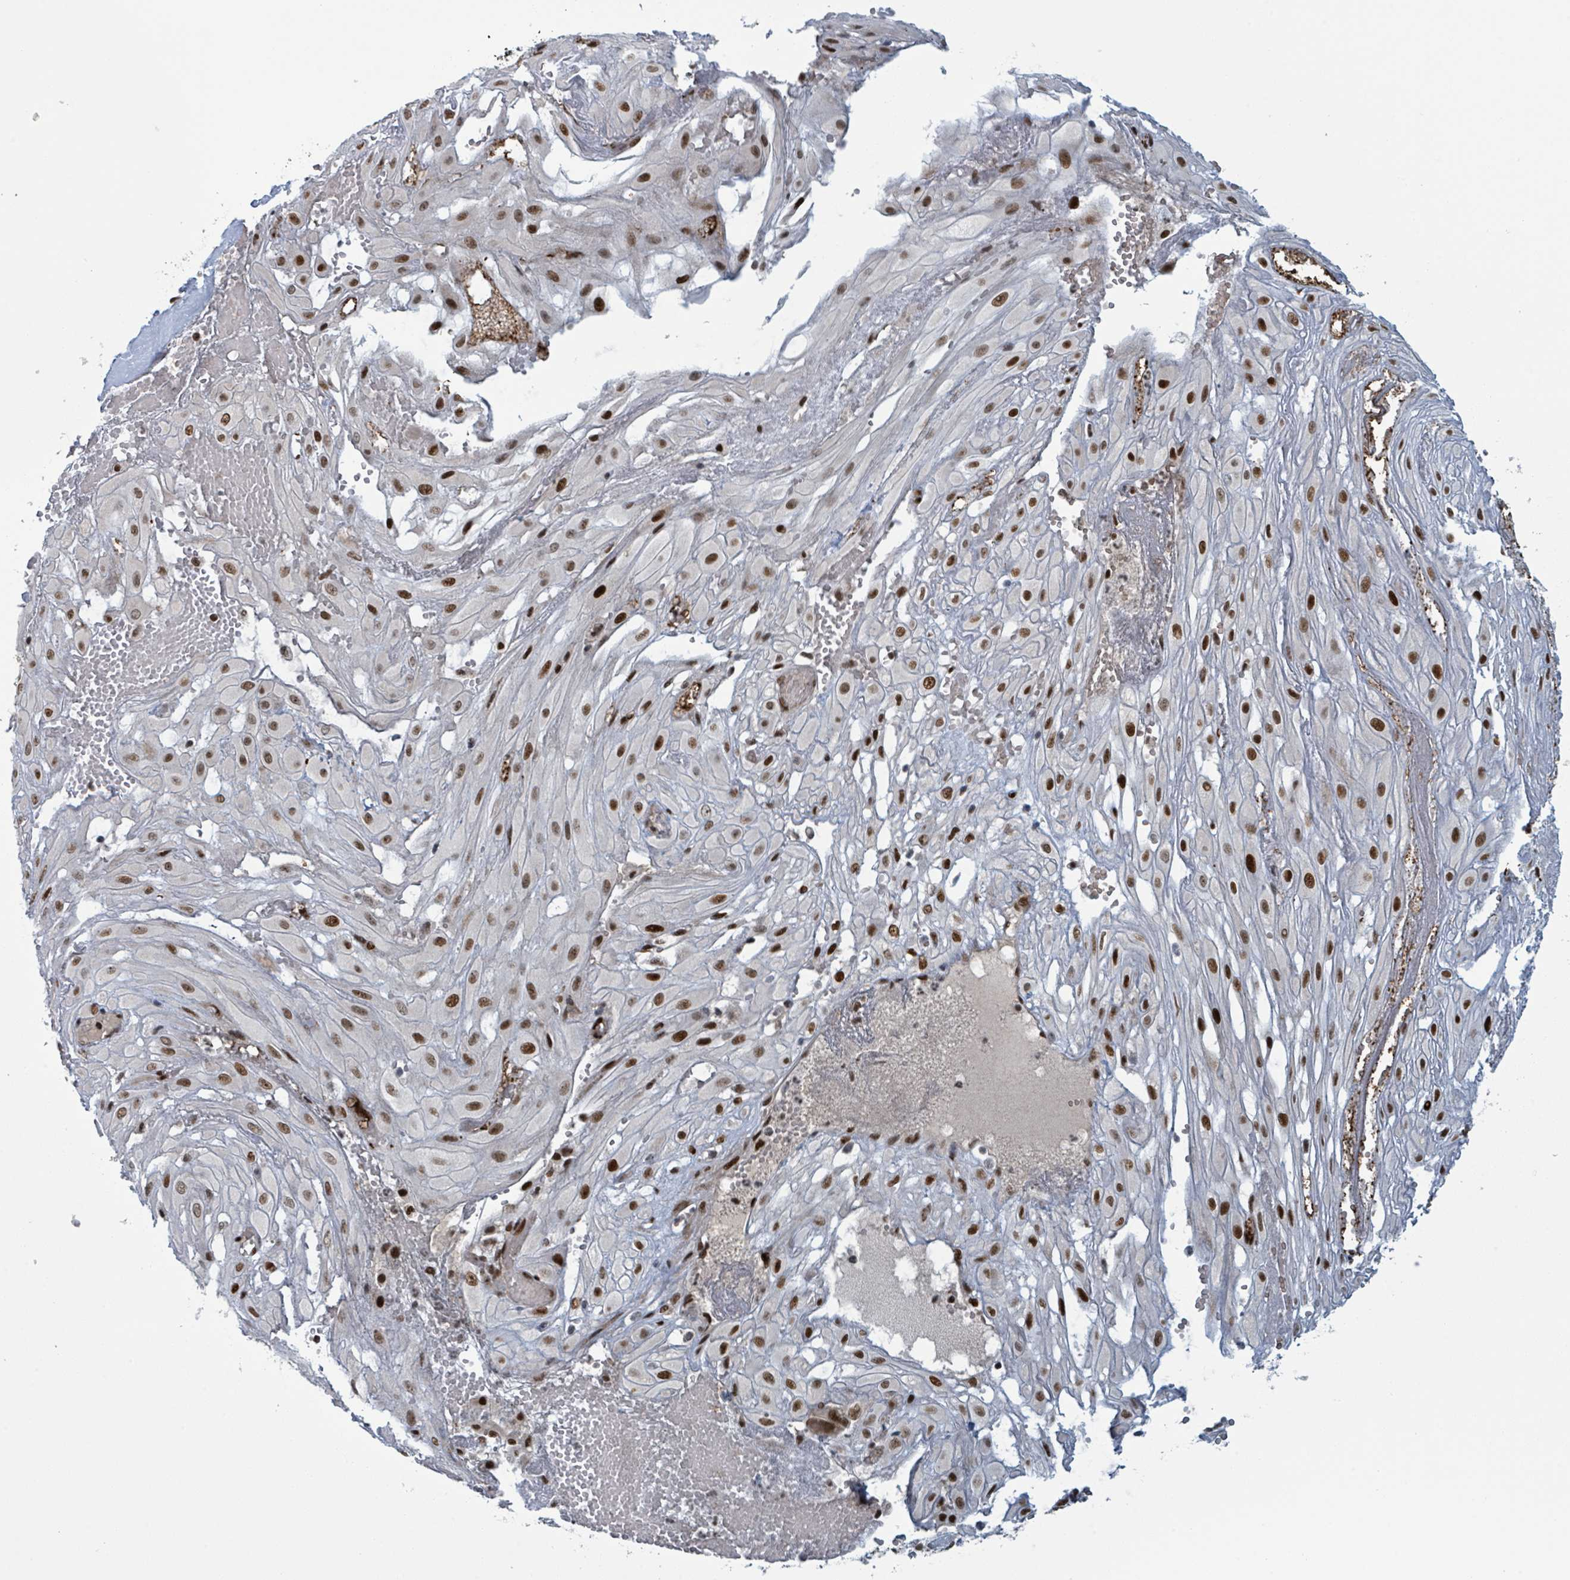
{"staining": {"intensity": "strong", "quantity": ">75%", "location": "nuclear"}, "tissue": "cervical cancer", "cell_type": "Tumor cells", "image_type": "cancer", "snomed": [{"axis": "morphology", "description": "Squamous cell carcinoma, NOS"}, {"axis": "topography", "description": "Cervix"}], "caption": "High-power microscopy captured an immunohistochemistry image of cervical cancer (squamous cell carcinoma), revealing strong nuclear staining in about >75% of tumor cells.", "gene": "KLF3", "patient": {"sex": "female", "age": 36}}